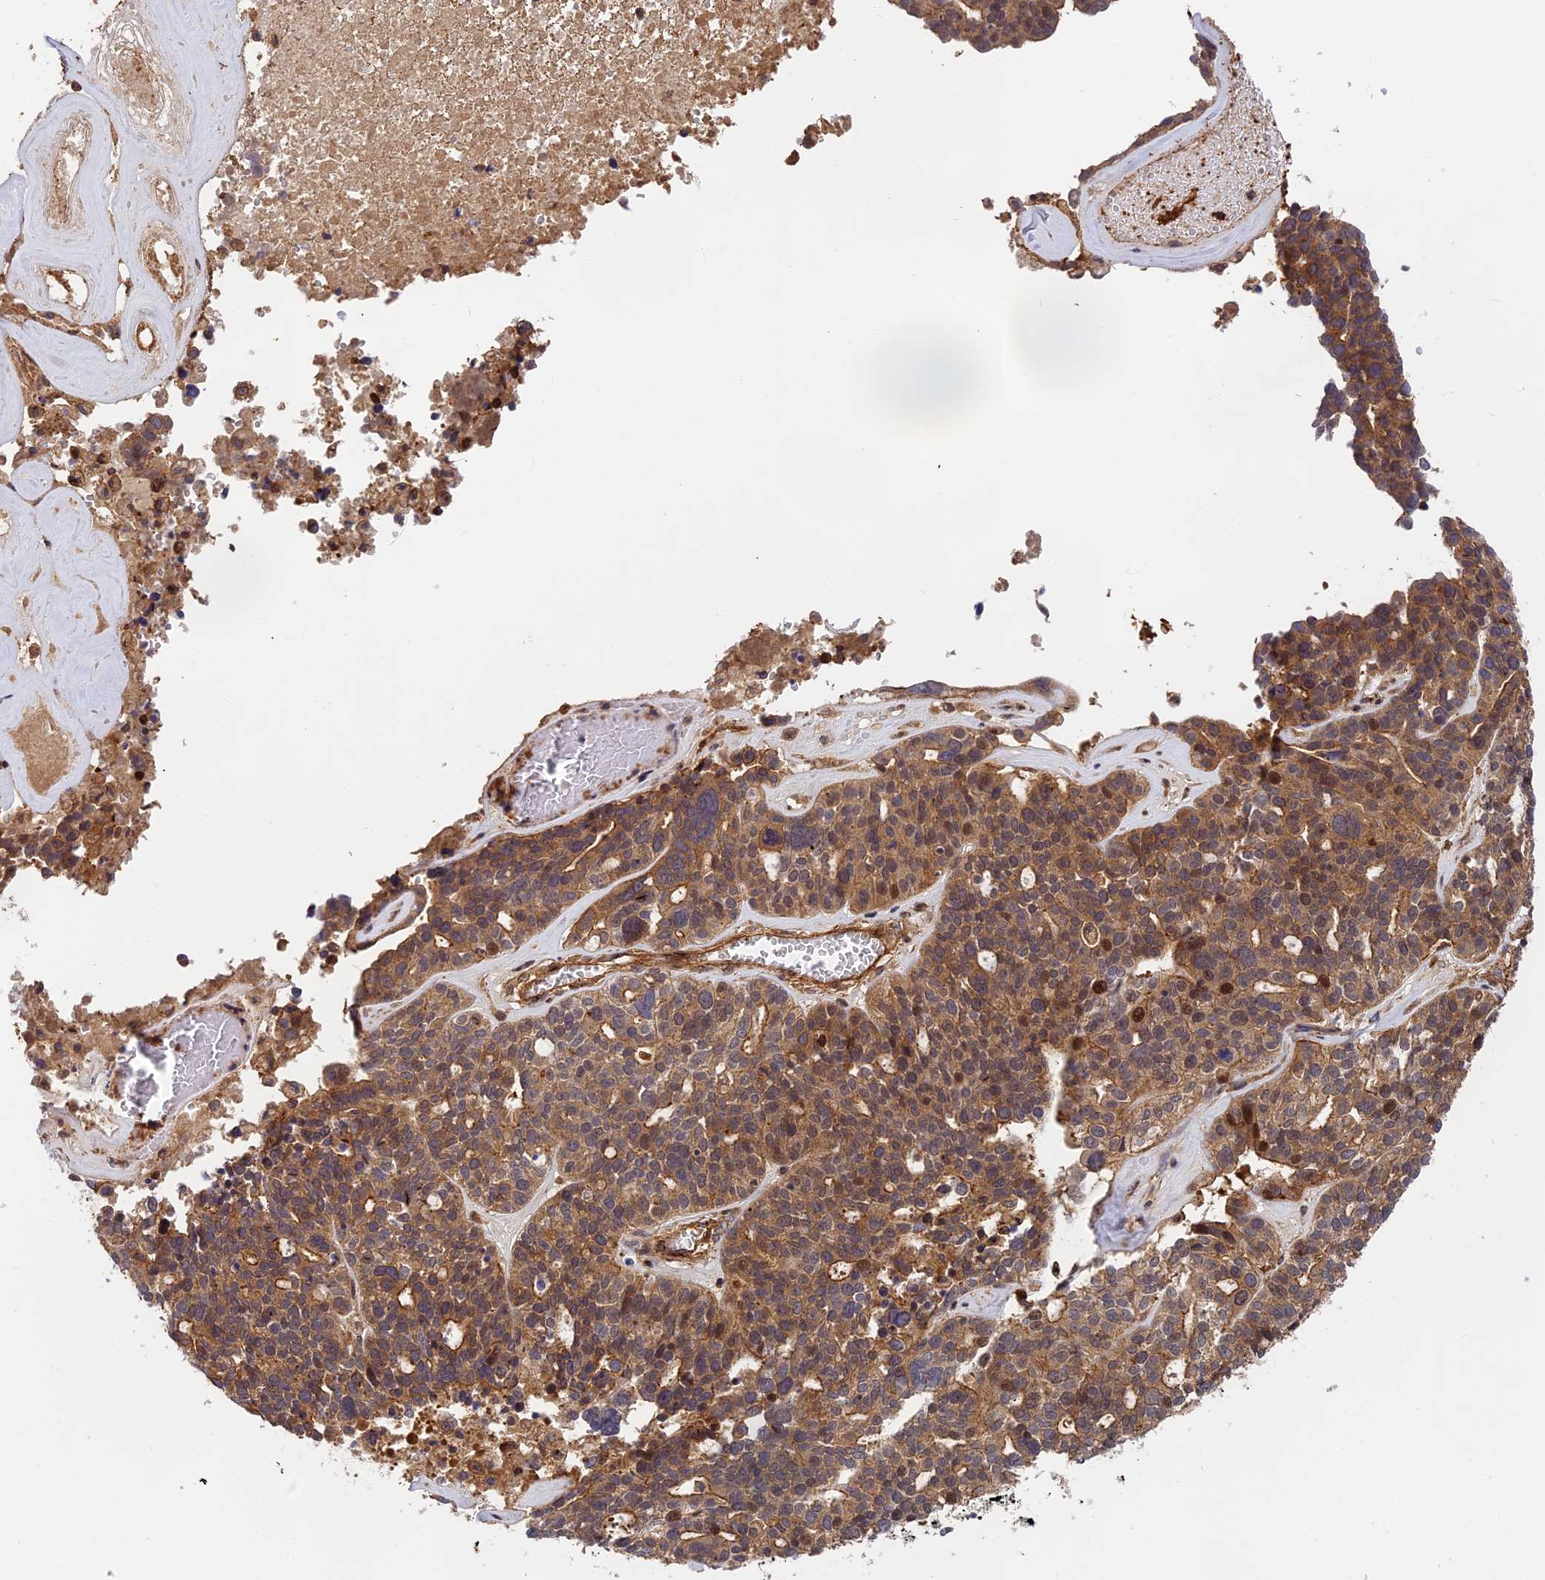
{"staining": {"intensity": "moderate", "quantity": ">75%", "location": "cytoplasmic/membranous"}, "tissue": "ovarian cancer", "cell_type": "Tumor cells", "image_type": "cancer", "snomed": [{"axis": "morphology", "description": "Cystadenocarcinoma, serous, NOS"}, {"axis": "topography", "description": "Ovary"}], "caption": "Ovarian serous cystadenocarcinoma was stained to show a protein in brown. There is medium levels of moderate cytoplasmic/membranous positivity in approximately >75% of tumor cells.", "gene": "OSBPL1A", "patient": {"sex": "female", "age": 59}}